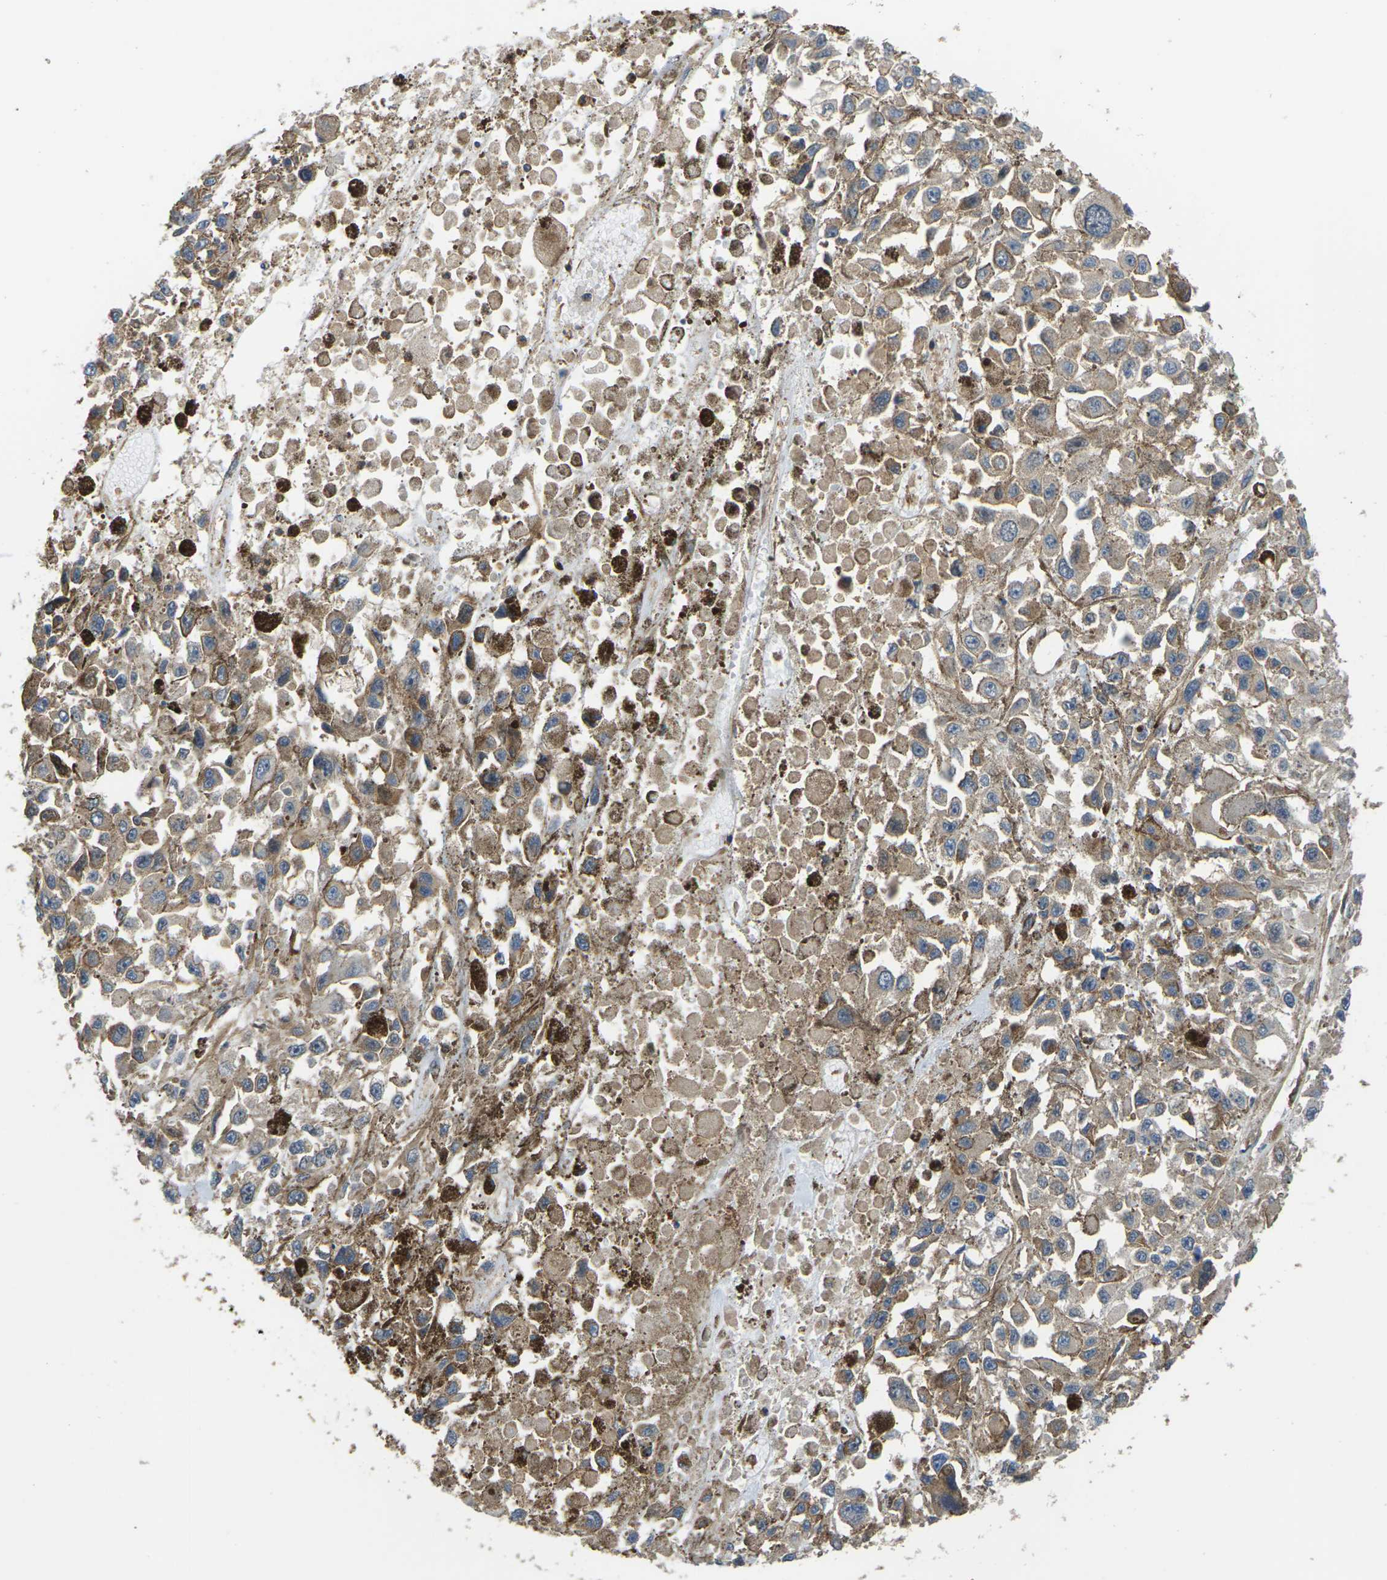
{"staining": {"intensity": "moderate", "quantity": "<25%", "location": "cytoplasmic/membranous"}, "tissue": "melanoma", "cell_type": "Tumor cells", "image_type": "cancer", "snomed": [{"axis": "morphology", "description": "Malignant melanoma, Metastatic site"}, {"axis": "topography", "description": "Lymph node"}], "caption": "A brown stain shows moderate cytoplasmic/membranous expression of a protein in human melanoma tumor cells.", "gene": "IQGAP1", "patient": {"sex": "male", "age": 59}}